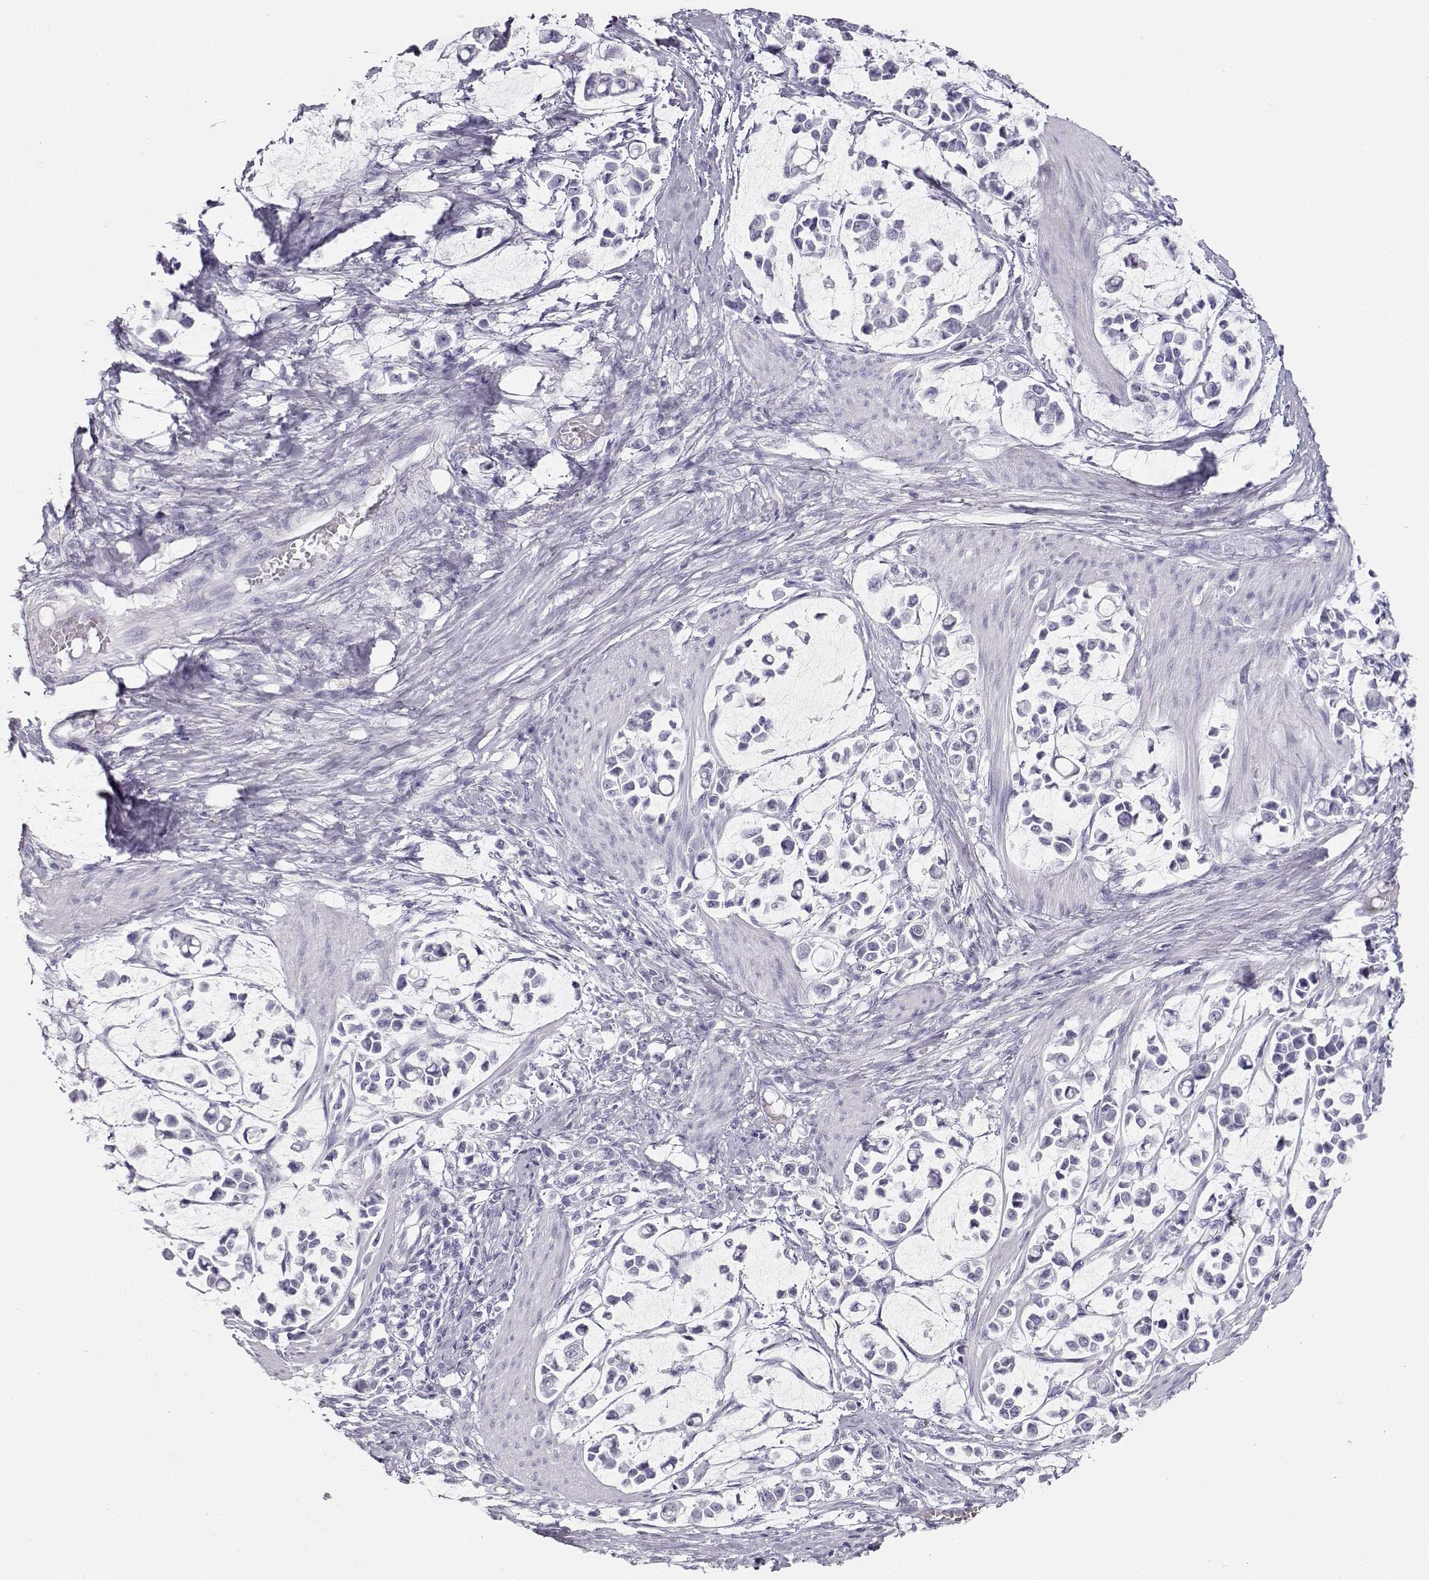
{"staining": {"intensity": "negative", "quantity": "none", "location": "none"}, "tissue": "stomach cancer", "cell_type": "Tumor cells", "image_type": "cancer", "snomed": [{"axis": "morphology", "description": "Adenocarcinoma, NOS"}, {"axis": "topography", "description": "Stomach"}], "caption": "High power microscopy image of an immunohistochemistry image of adenocarcinoma (stomach), revealing no significant staining in tumor cells. (DAB (3,3'-diaminobenzidine) immunohistochemistry visualized using brightfield microscopy, high magnification).", "gene": "TKTL1", "patient": {"sex": "male", "age": 82}}